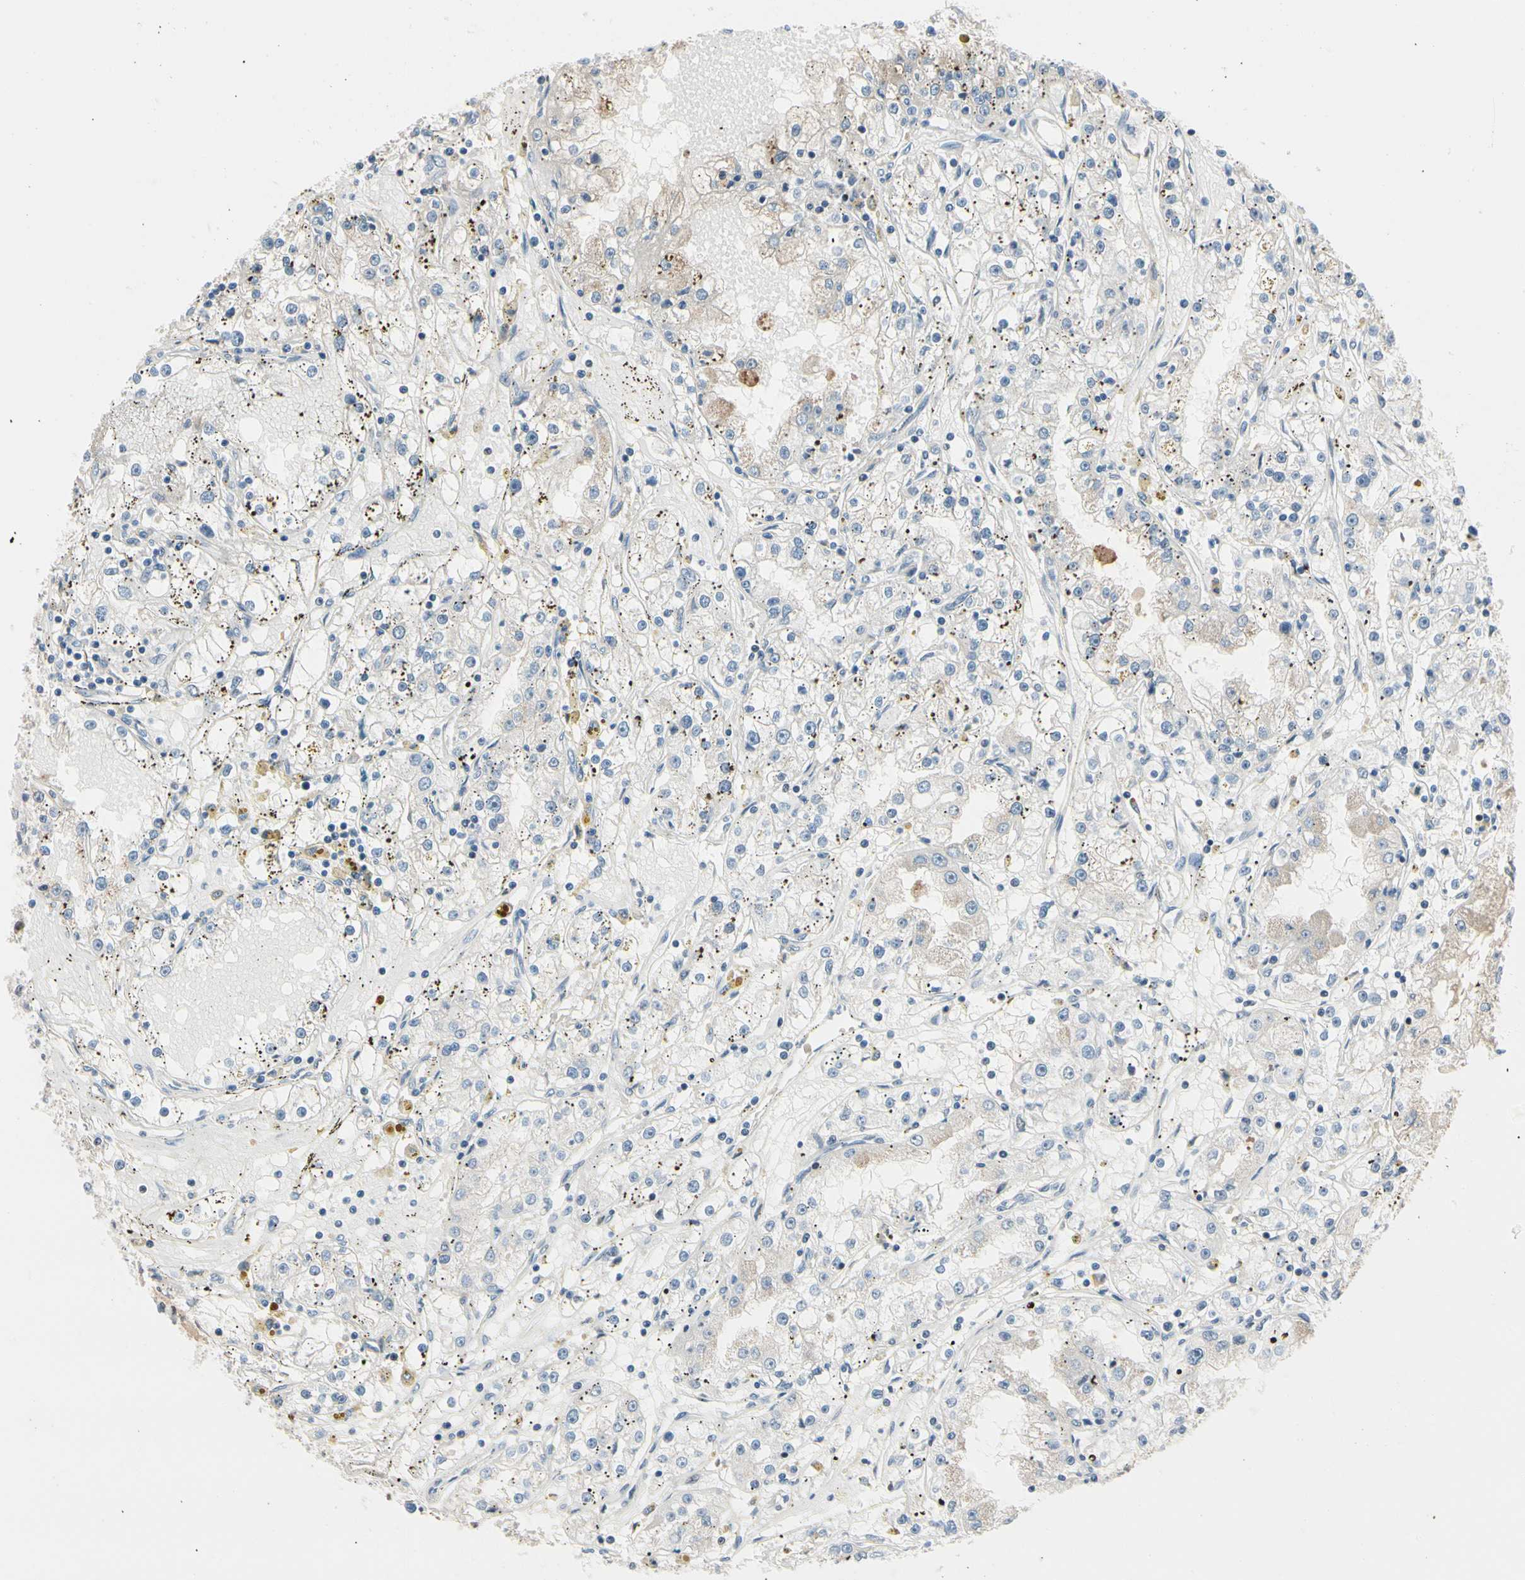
{"staining": {"intensity": "negative", "quantity": "none", "location": "none"}, "tissue": "renal cancer", "cell_type": "Tumor cells", "image_type": "cancer", "snomed": [{"axis": "morphology", "description": "Adenocarcinoma, NOS"}, {"axis": "topography", "description": "Kidney"}], "caption": "The IHC micrograph has no significant staining in tumor cells of renal cancer tissue. (Immunohistochemistry (ihc), brightfield microscopy, high magnification).", "gene": "FOXO3", "patient": {"sex": "male", "age": 56}}